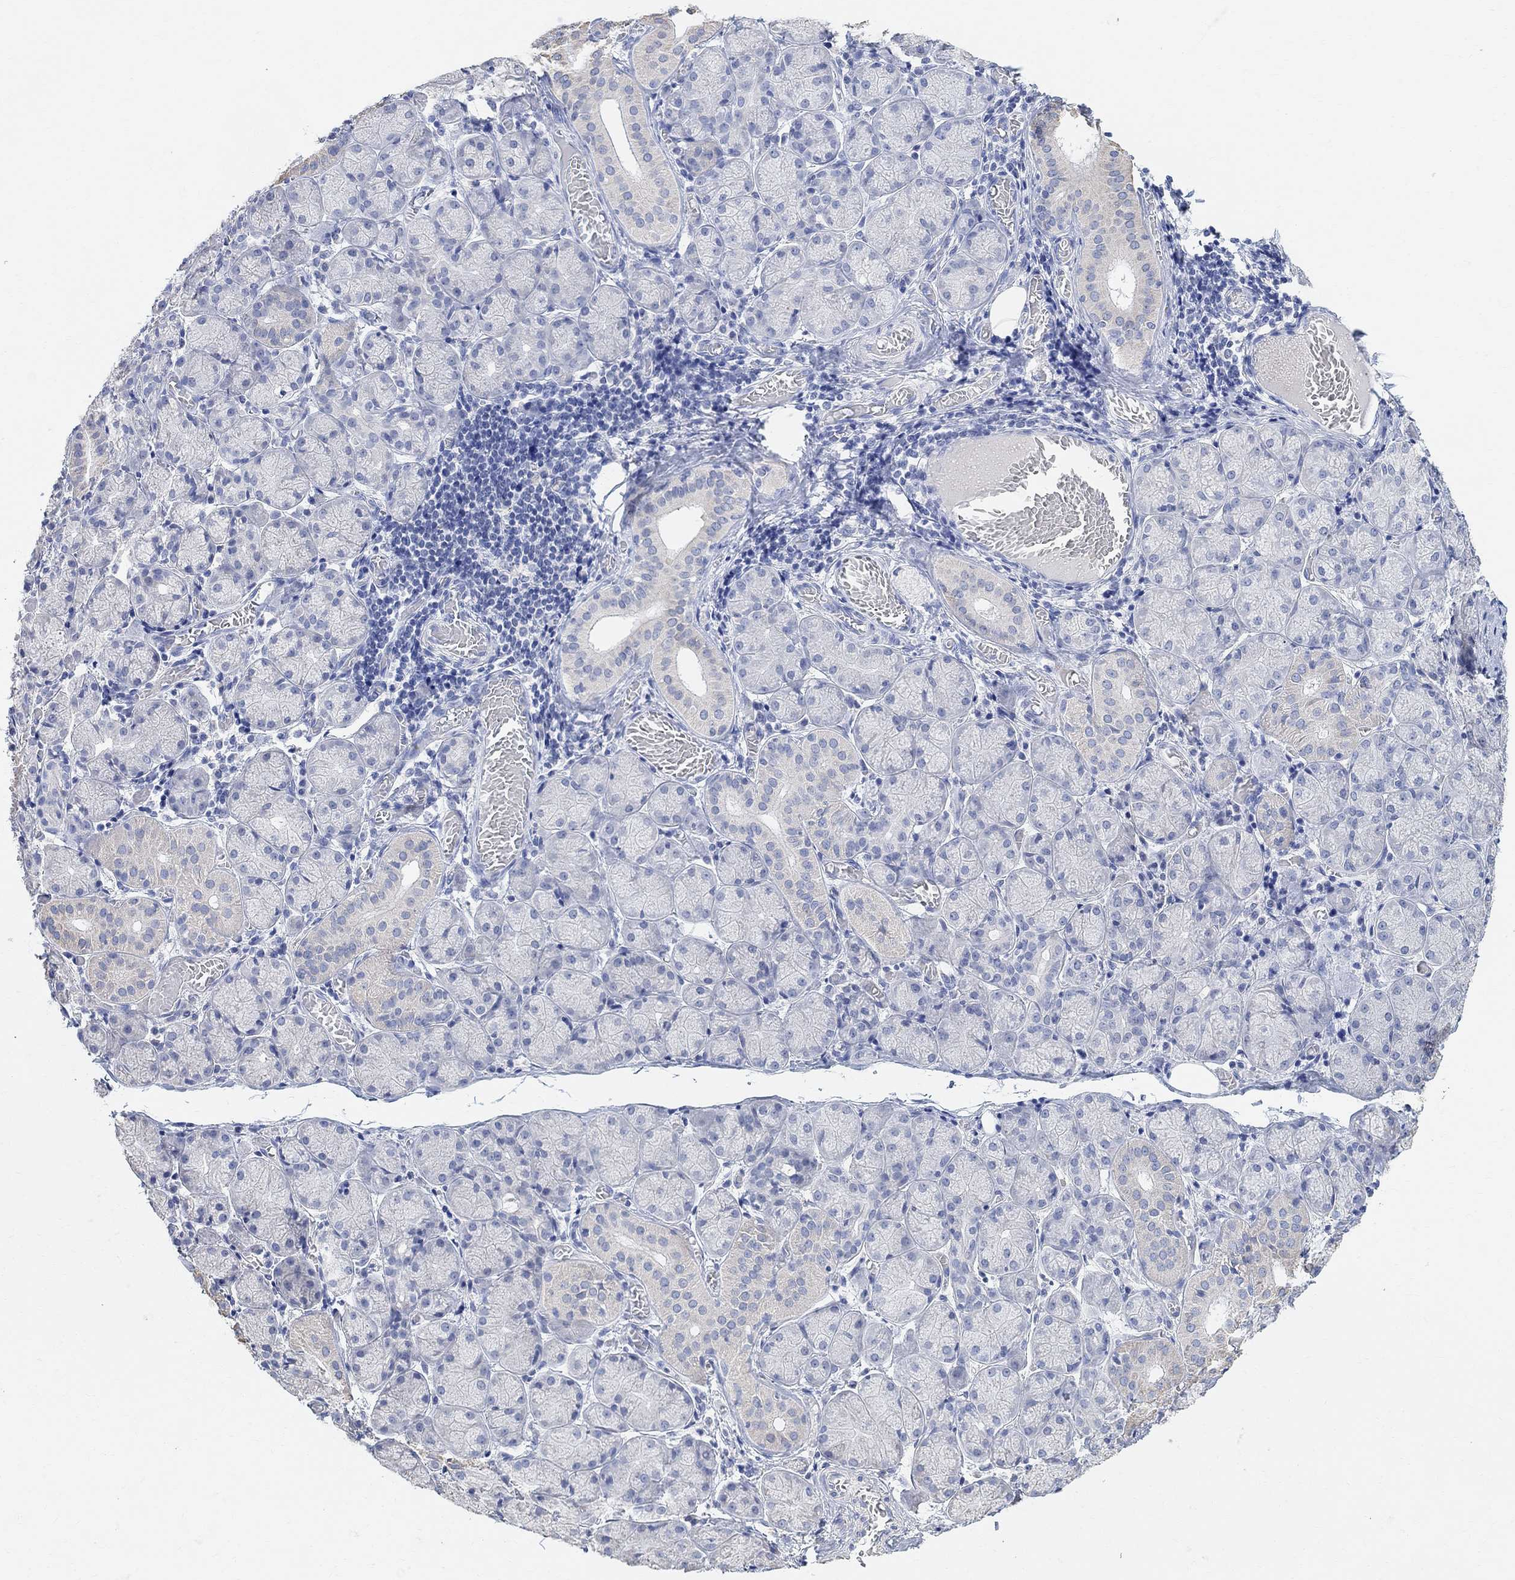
{"staining": {"intensity": "weak", "quantity": "<25%", "location": "cytoplasmic/membranous"}, "tissue": "salivary gland", "cell_type": "Glandular cells", "image_type": "normal", "snomed": [{"axis": "morphology", "description": "Normal tissue, NOS"}, {"axis": "topography", "description": "Salivary gland"}, {"axis": "topography", "description": "Peripheral nerve tissue"}], "caption": "Micrograph shows no protein positivity in glandular cells of normal salivary gland. Nuclei are stained in blue.", "gene": "SYT12", "patient": {"sex": "female", "age": 24}}